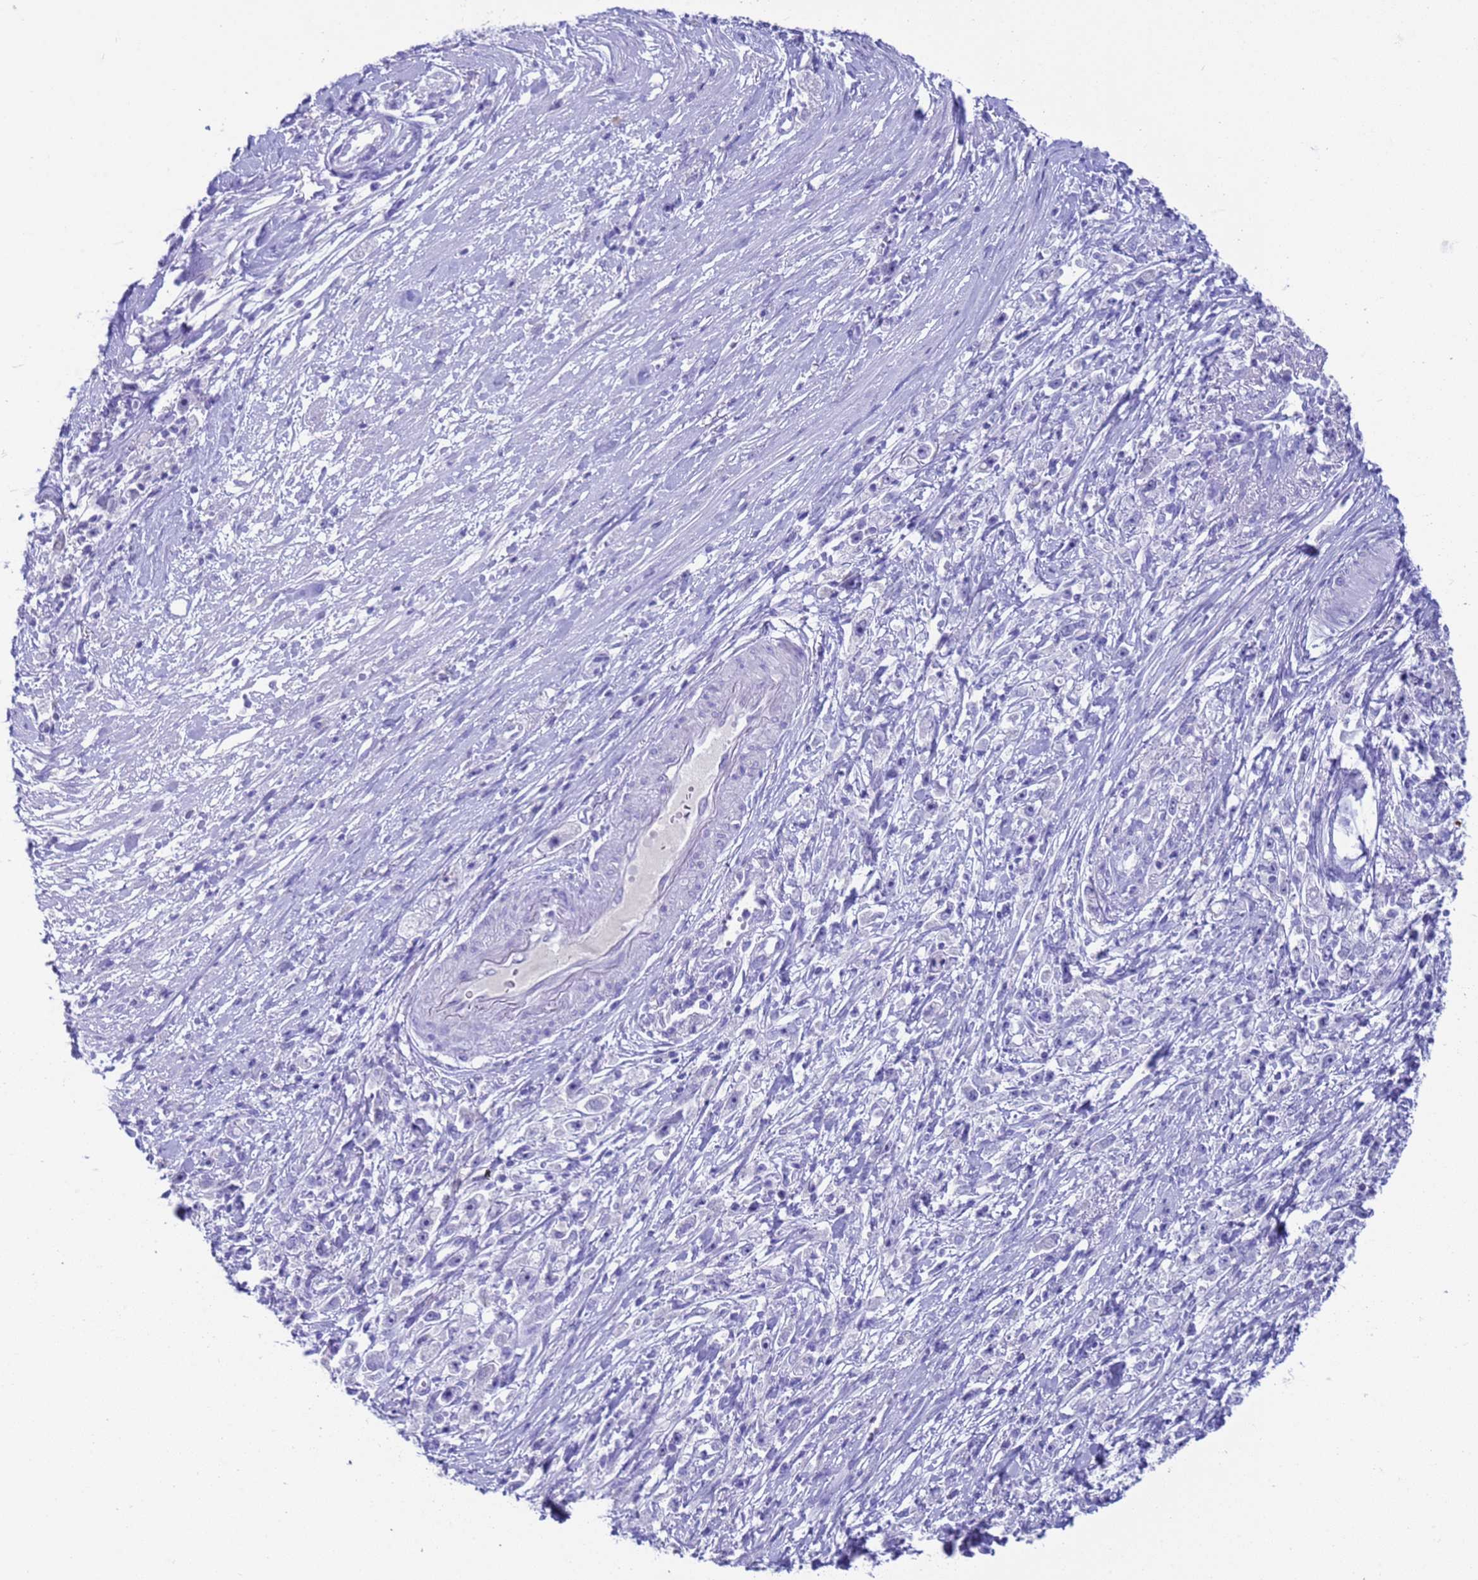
{"staining": {"intensity": "negative", "quantity": "none", "location": "none"}, "tissue": "stomach cancer", "cell_type": "Tumor cells", "image_type": "cancer", "snomed": [{"axis": "morphology", "description": "Adenocarcinoma, NOS"}, {"axis": "topography", "description": "Stomach"}], "caption": "Immunohistochemistry (IHC) of stomach cancer reveals no staining in tumor cells. (Brightfield microscopy of DAB (3,3'-diaminobenzidine) immunohistochemistry (IHC) at high magnification).", "gene": "CKM", "patient": {"sex": "female", "age": 59}}